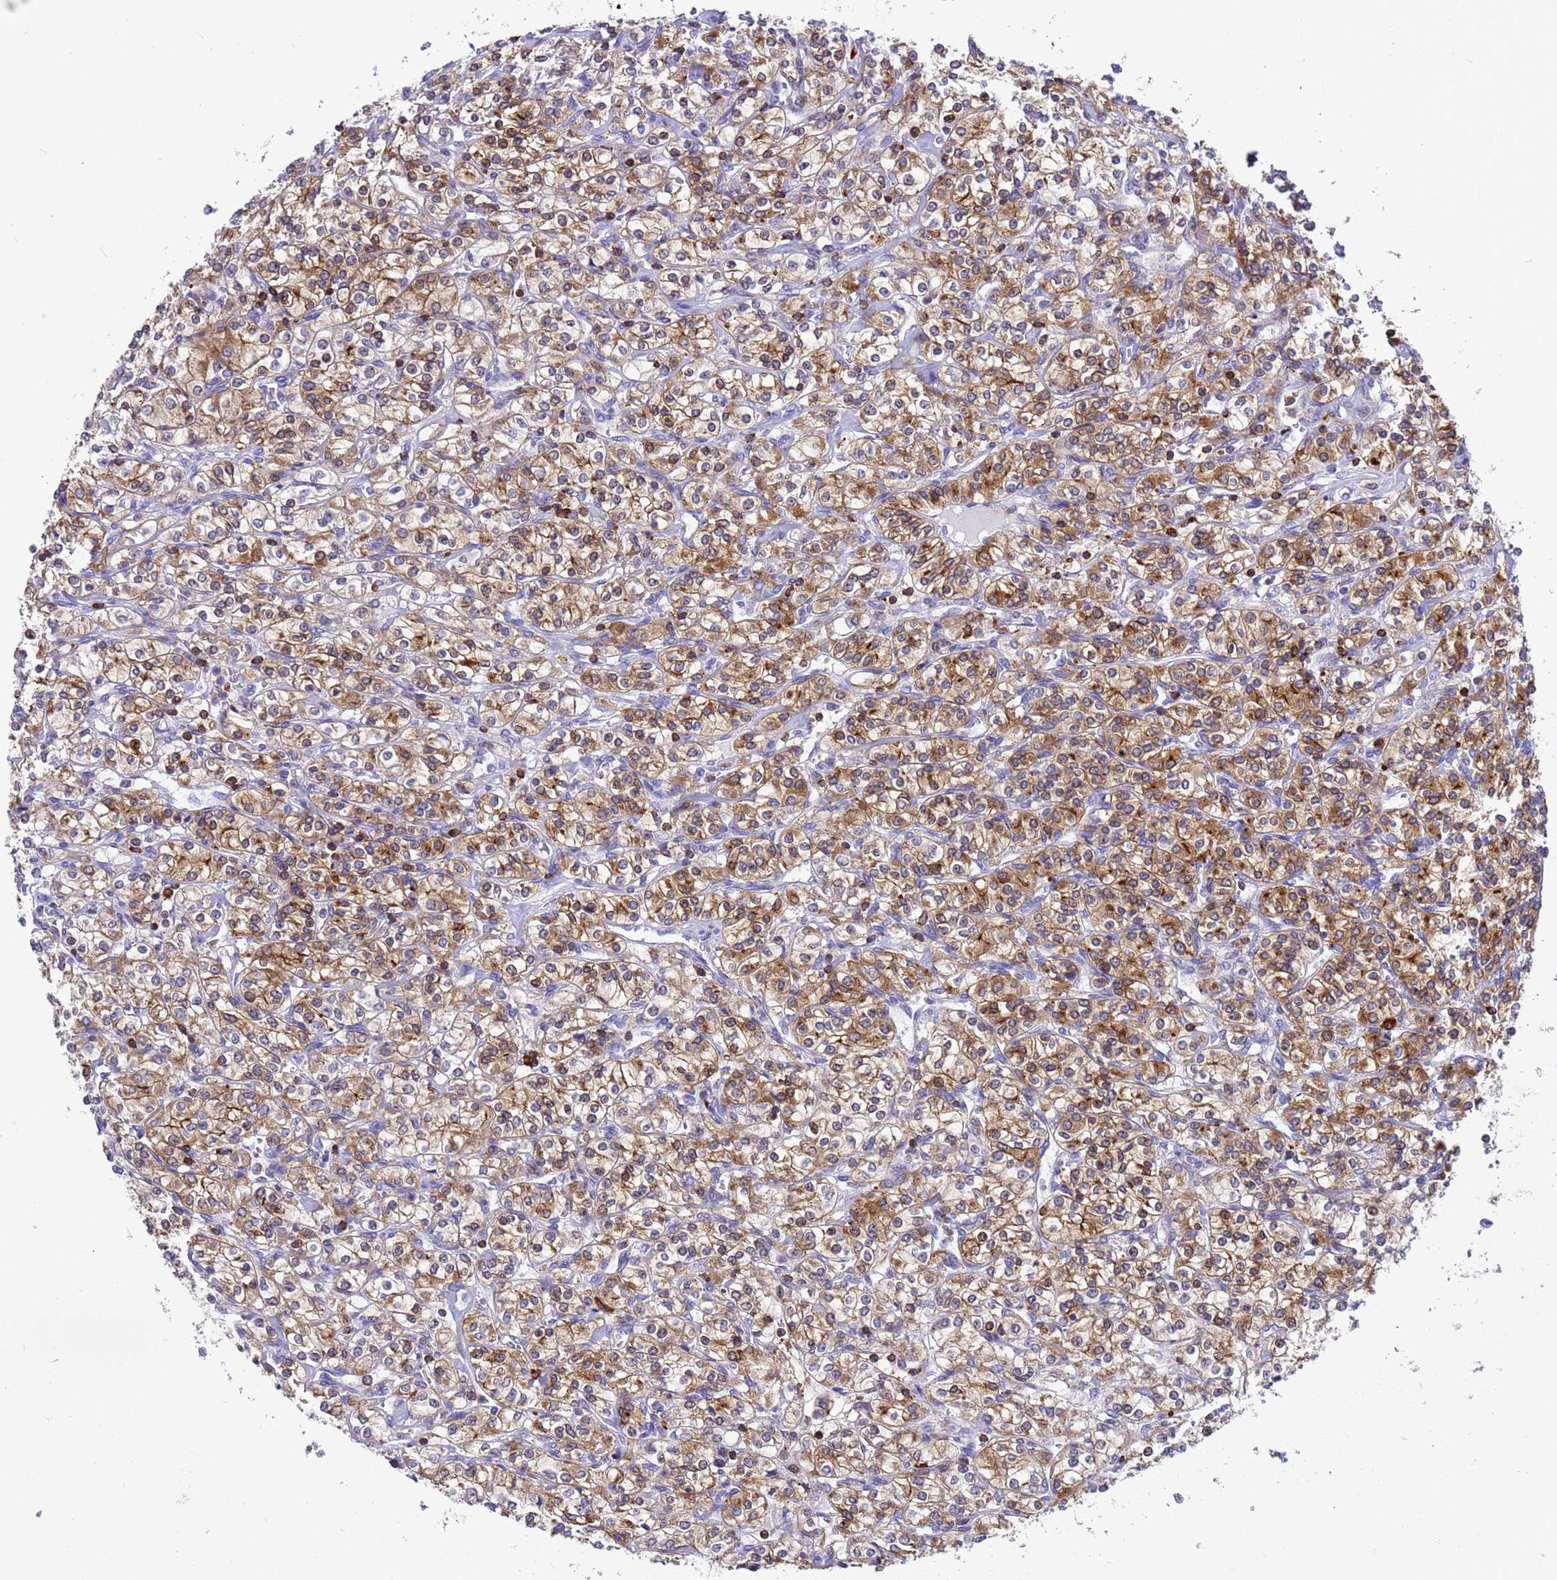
{"staining": {"intensity": "moderate", "quantity": ">75%", "location": "cytoplasmic/membranous"}, "tissue": "renal cancer", "cell_type": "Tumor cells", "image_type": "cancer", "snomed": [{"axis": "morphology", "description": "Adenocarcinoma, NOS"}, {"axis": "topography", "description": "Kidney"}], "caption": "Immunohistochemistry (IHC) (DAB (3,3'-diaminobenzidine)) staining of adenocarcinoma (renal) demonstrates moderate cytoplasmic/membranous protein staining in about >75% of tumor cells.", "gene": "EZR", "patient": {"sex": "male", "age": 77}}